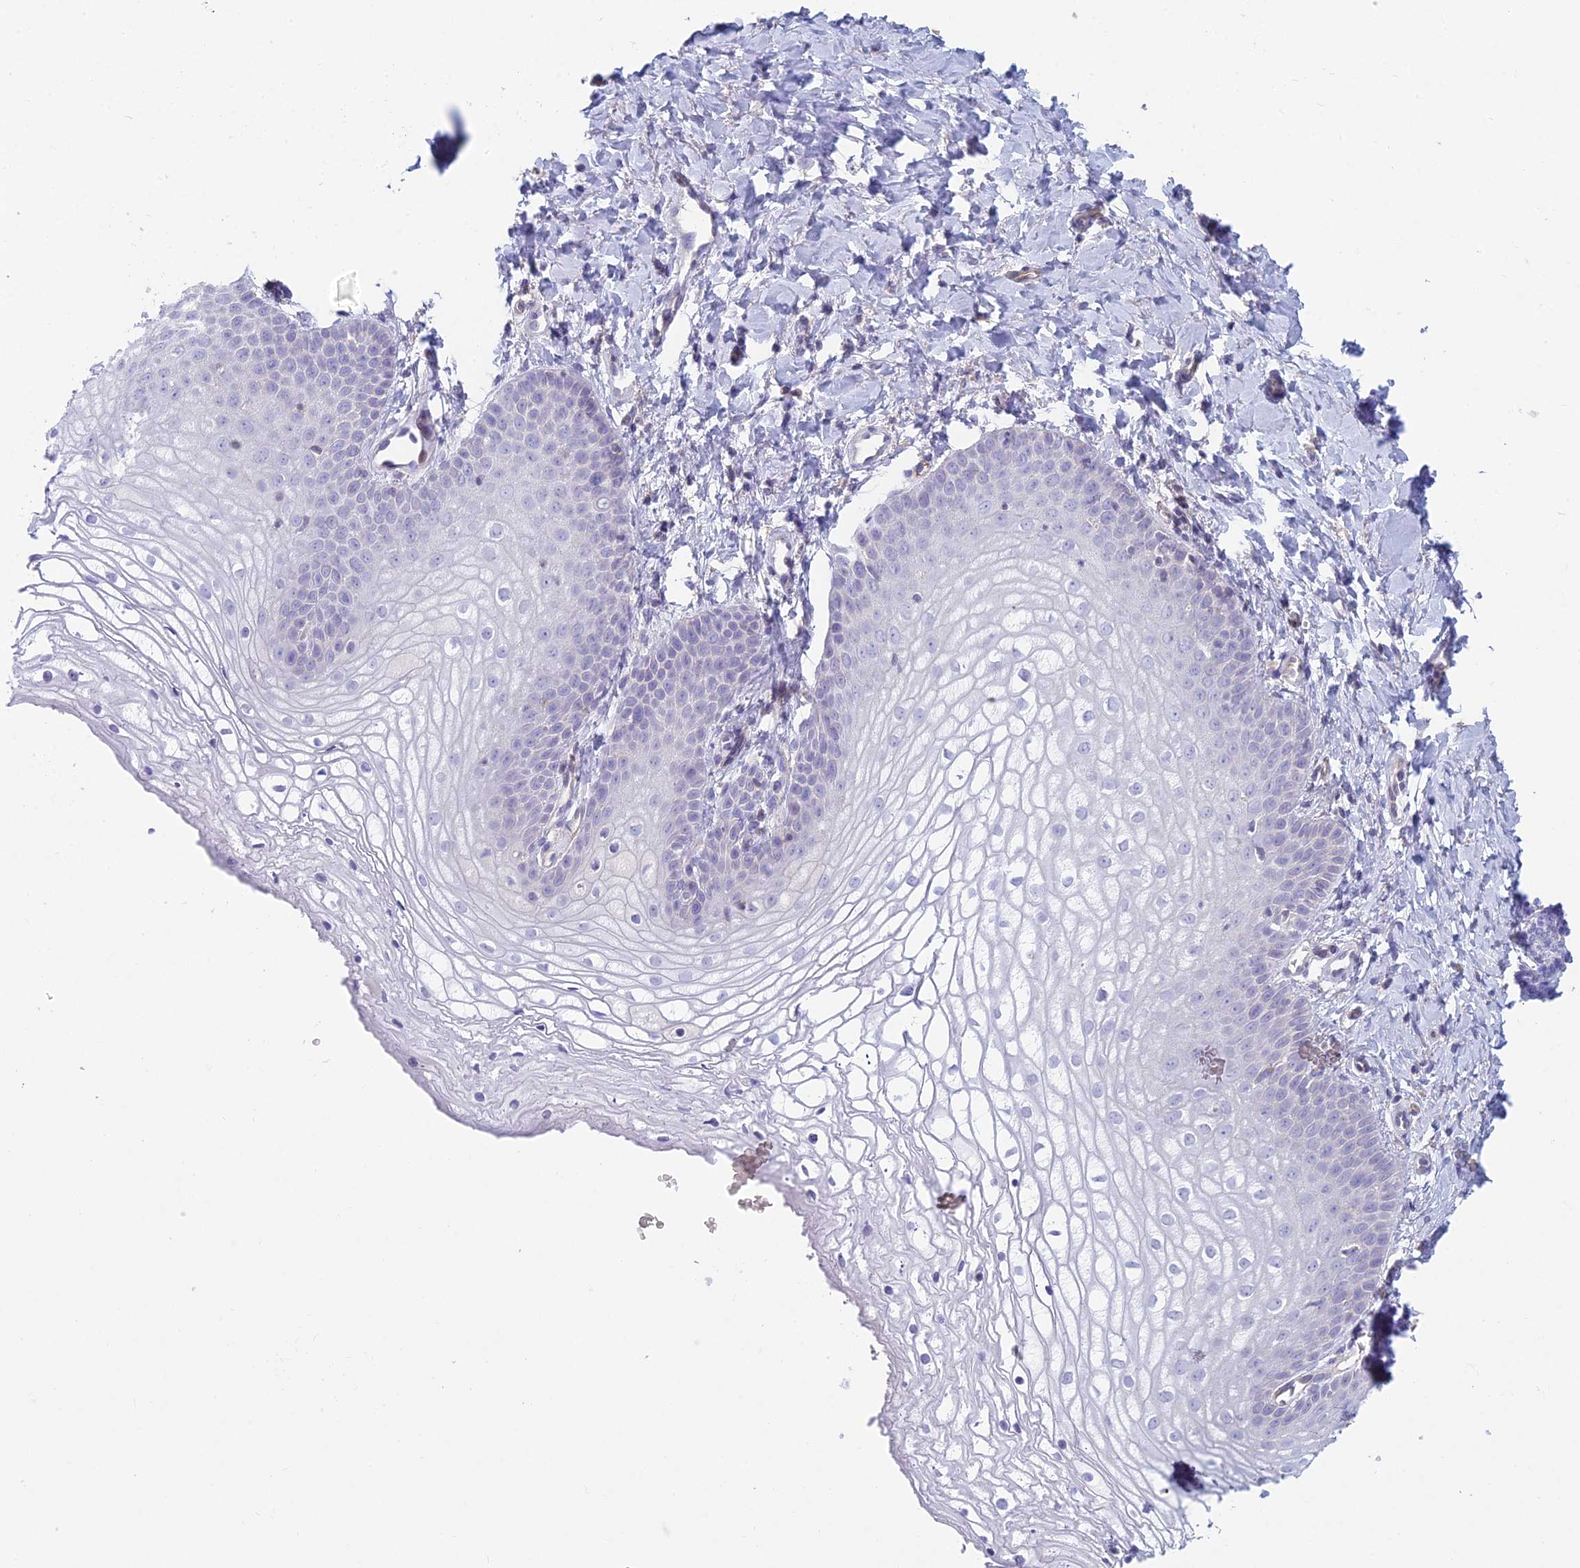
{"staining": {"intensity": "negative", "quantity": "none", "location": "none"}, "tissue": "vagina", "cell_type": "Squamous epithelial cells", "image_type": "normal", "snomed": [{"axis": "morphology", "description": "Normal tissue, NOS"}, {"axis": "topography", "description": "Vagina"}], "caption": "Benign vagina was stained to show a protein in brown. There is no significant expression in squamous epithelial cells.", "gene": "FERD3L", "patient": {"sex": "female", "age": 68}}